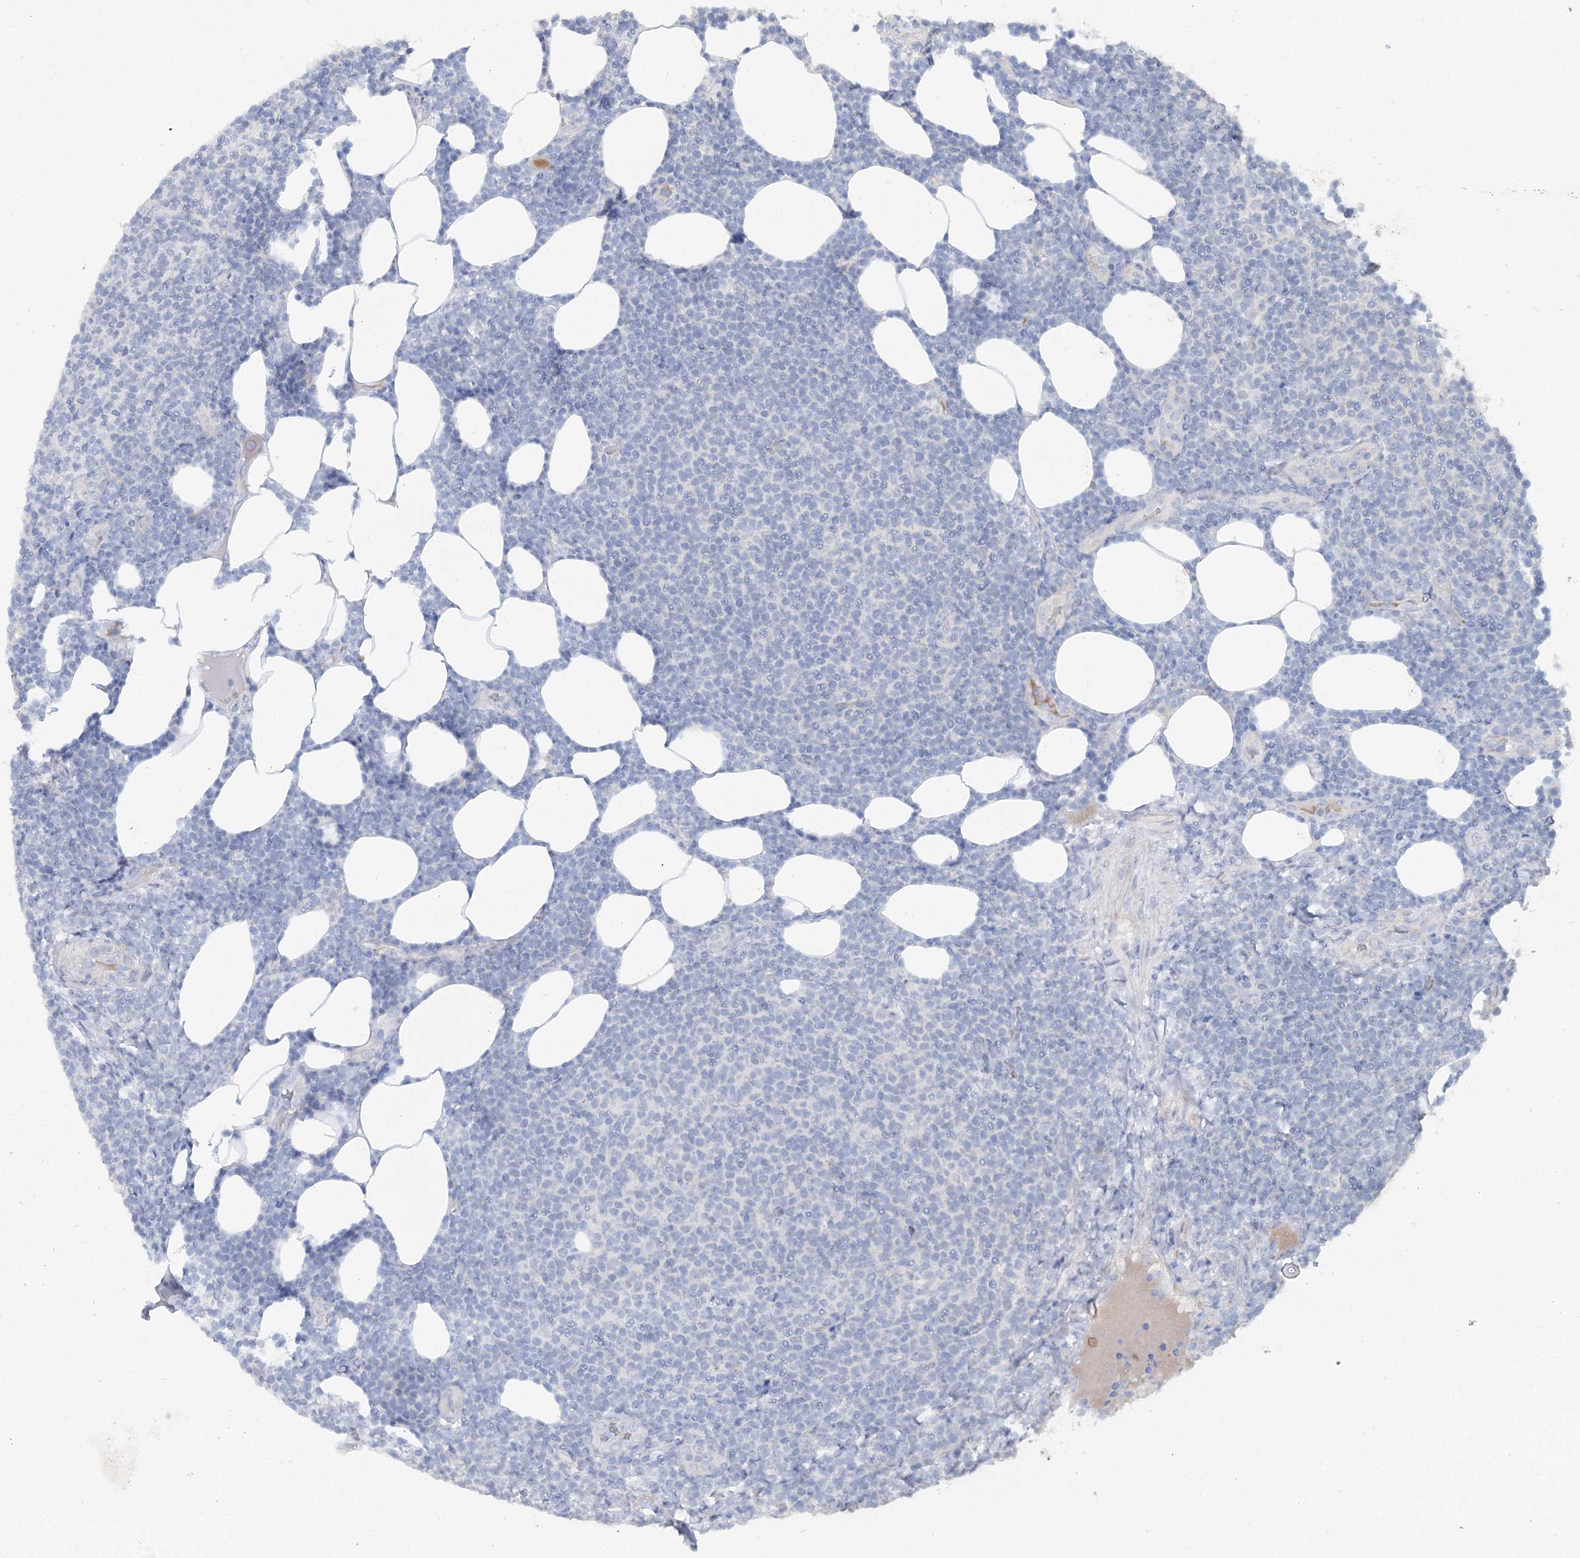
{"staining": {"intensity": "negative", "quantity": "none", "location": "none"}, "tissue": "lymphoma", "cell_type": "Tumor cells", "image_type": "cancer", "snomed": [{"axis": "morphology", "description": "Malignant lymphoma, non-Hodgkin's type, Low grade"}, {"axis": "topography", "description": "Lymph node"}], "caption": "Immunohistochemical staining of human low-grade malignant lymphoma, non-Hodgkin's type displays no significant positivity in tumor cells. (Brightfield microscopy of DAB immunohistochemistry at high magnification).", "gene": "RFX6", "patient": {"sex": "male", "age": 66}}